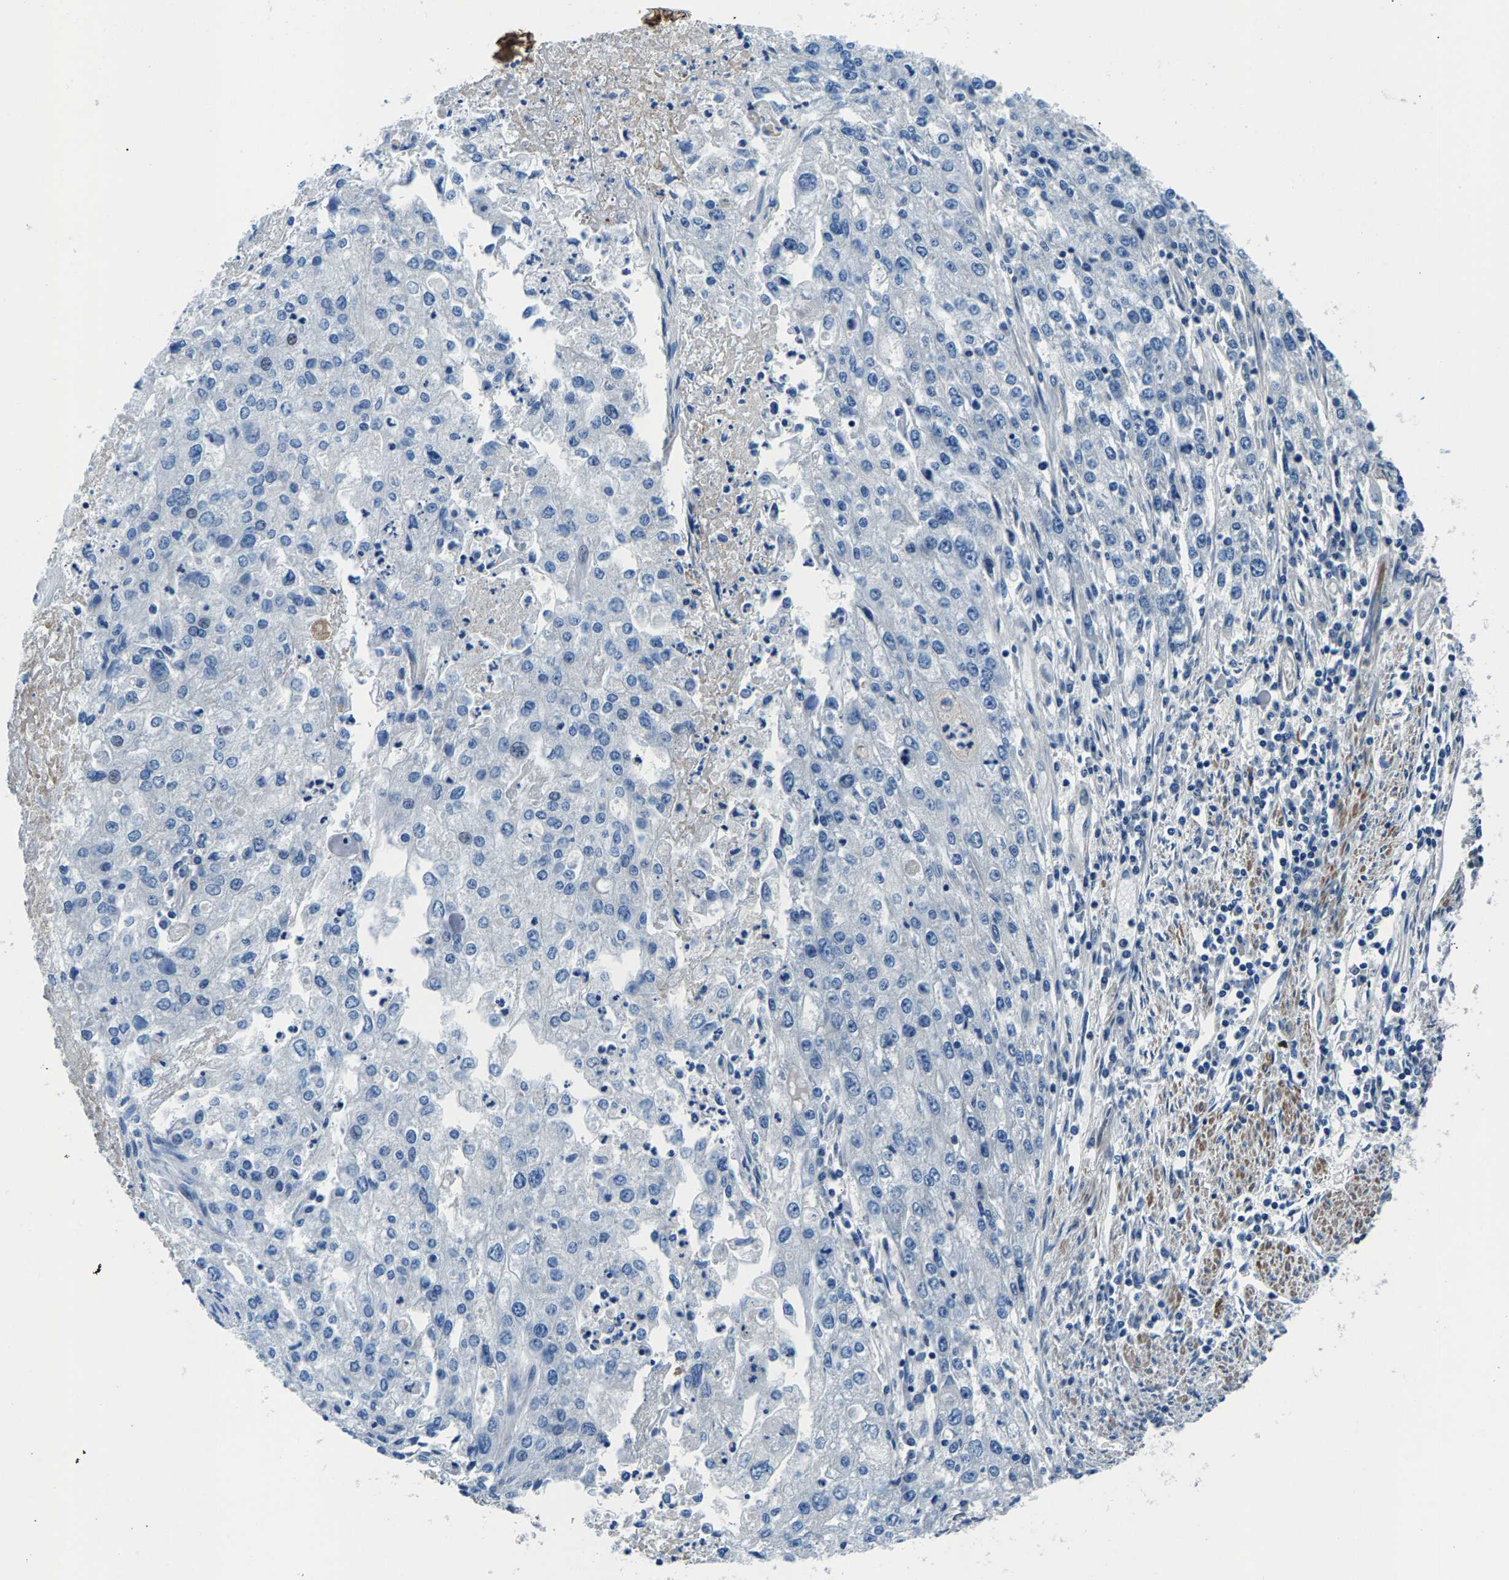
{"staining": {"intensity": "negative", "quantity": "none", "location": "none"}, "tissue": "endometrial cancer", "cell_type": "Tumor cells", "image_type": "cancer", "snomed": [{"axis": "morphology", "description": "Adenocarcinoma, NOS"}, {"axis": "topography", "description": "Endometrium"}], "caption": "Photomicrograph shows no significant protein positivity in tumor cells of endometrial cancer.", "gene": "CDRT4", "patient": {"sex": "female", "age": 49}}